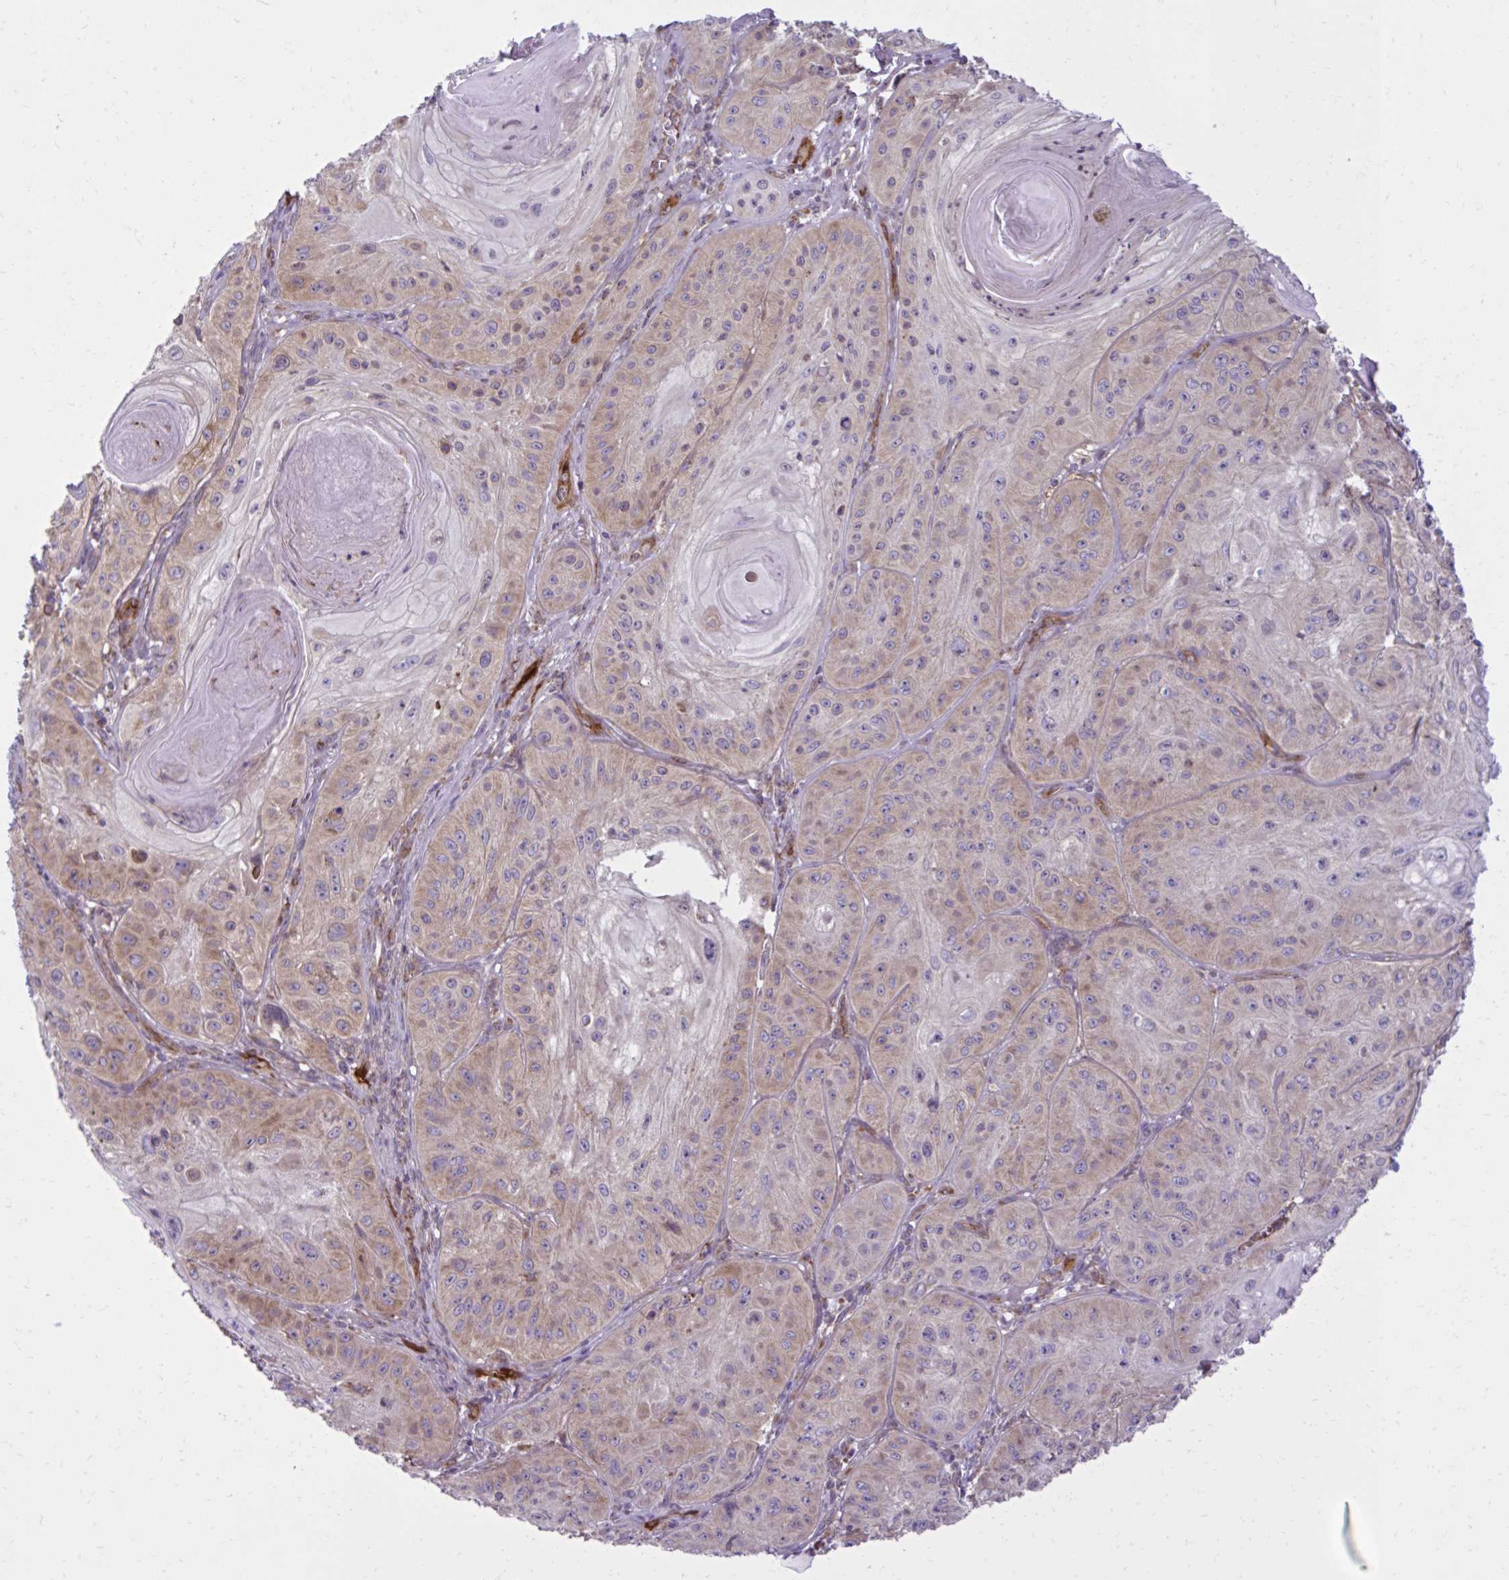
{"staining": {"intensity": "weak", "quantity": ">75%", "location": "cytoplasmic/membranous"}, "tissue": "skin cancer", "cell_type": "Tumor cells", "image_type": "cancer", "snomed": [{"axis": "morphology", "description": "Squamous cell carcinoma, NOS"}, {"axis": "topography", "description": "Skin"}], "caption": "Immunohistochemical staining of skin squamous cell carcinoma reveals low levels of weak cytoplasmic/membranous positivity in approximately >75% of tumor cells. The protein of interest is shown in brown color, while the nuclei are stained blue.", "gene": "LIMS1", "patient": {"sex": "male", "age": 85}}